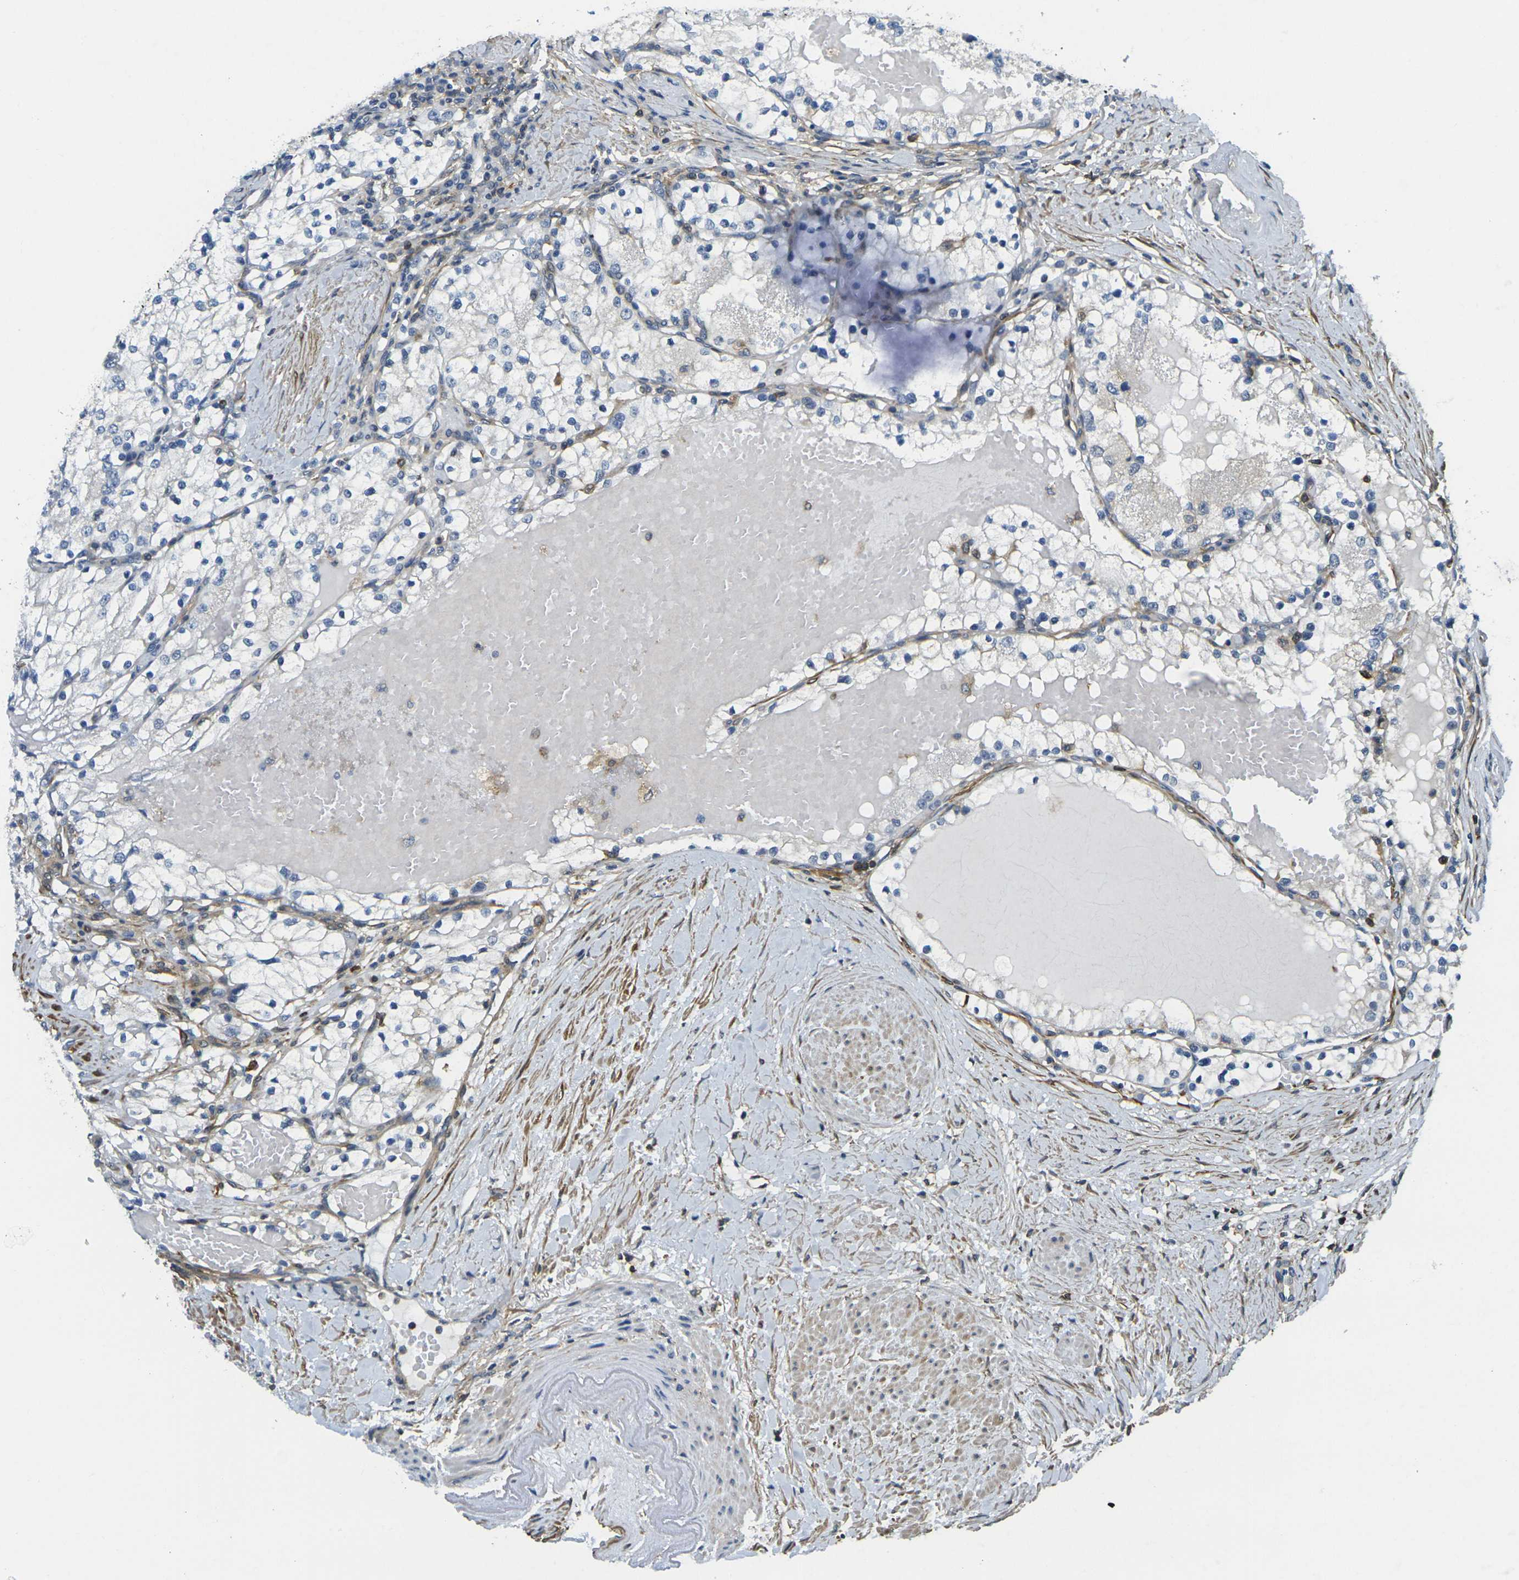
{"staining": {"intensity": "negative", "quantity": "none", "location": "none"}, "tissue": "renal cancer", "cell_type": "Tumor cells", "image_type": "cancer", "snomed": [{"axis": "morphology", "description": "Adenocarcinoma, NOS"}, {"axis": "topography", "description": "Kidney"}], "caption": "This is an immunohistochemistry (IHC) histopathology image of human renal adenocarcinoma. There is no expression in tumor cells.", "gene": "LASP1", "patient": {"sex": "male", "age": 68}}